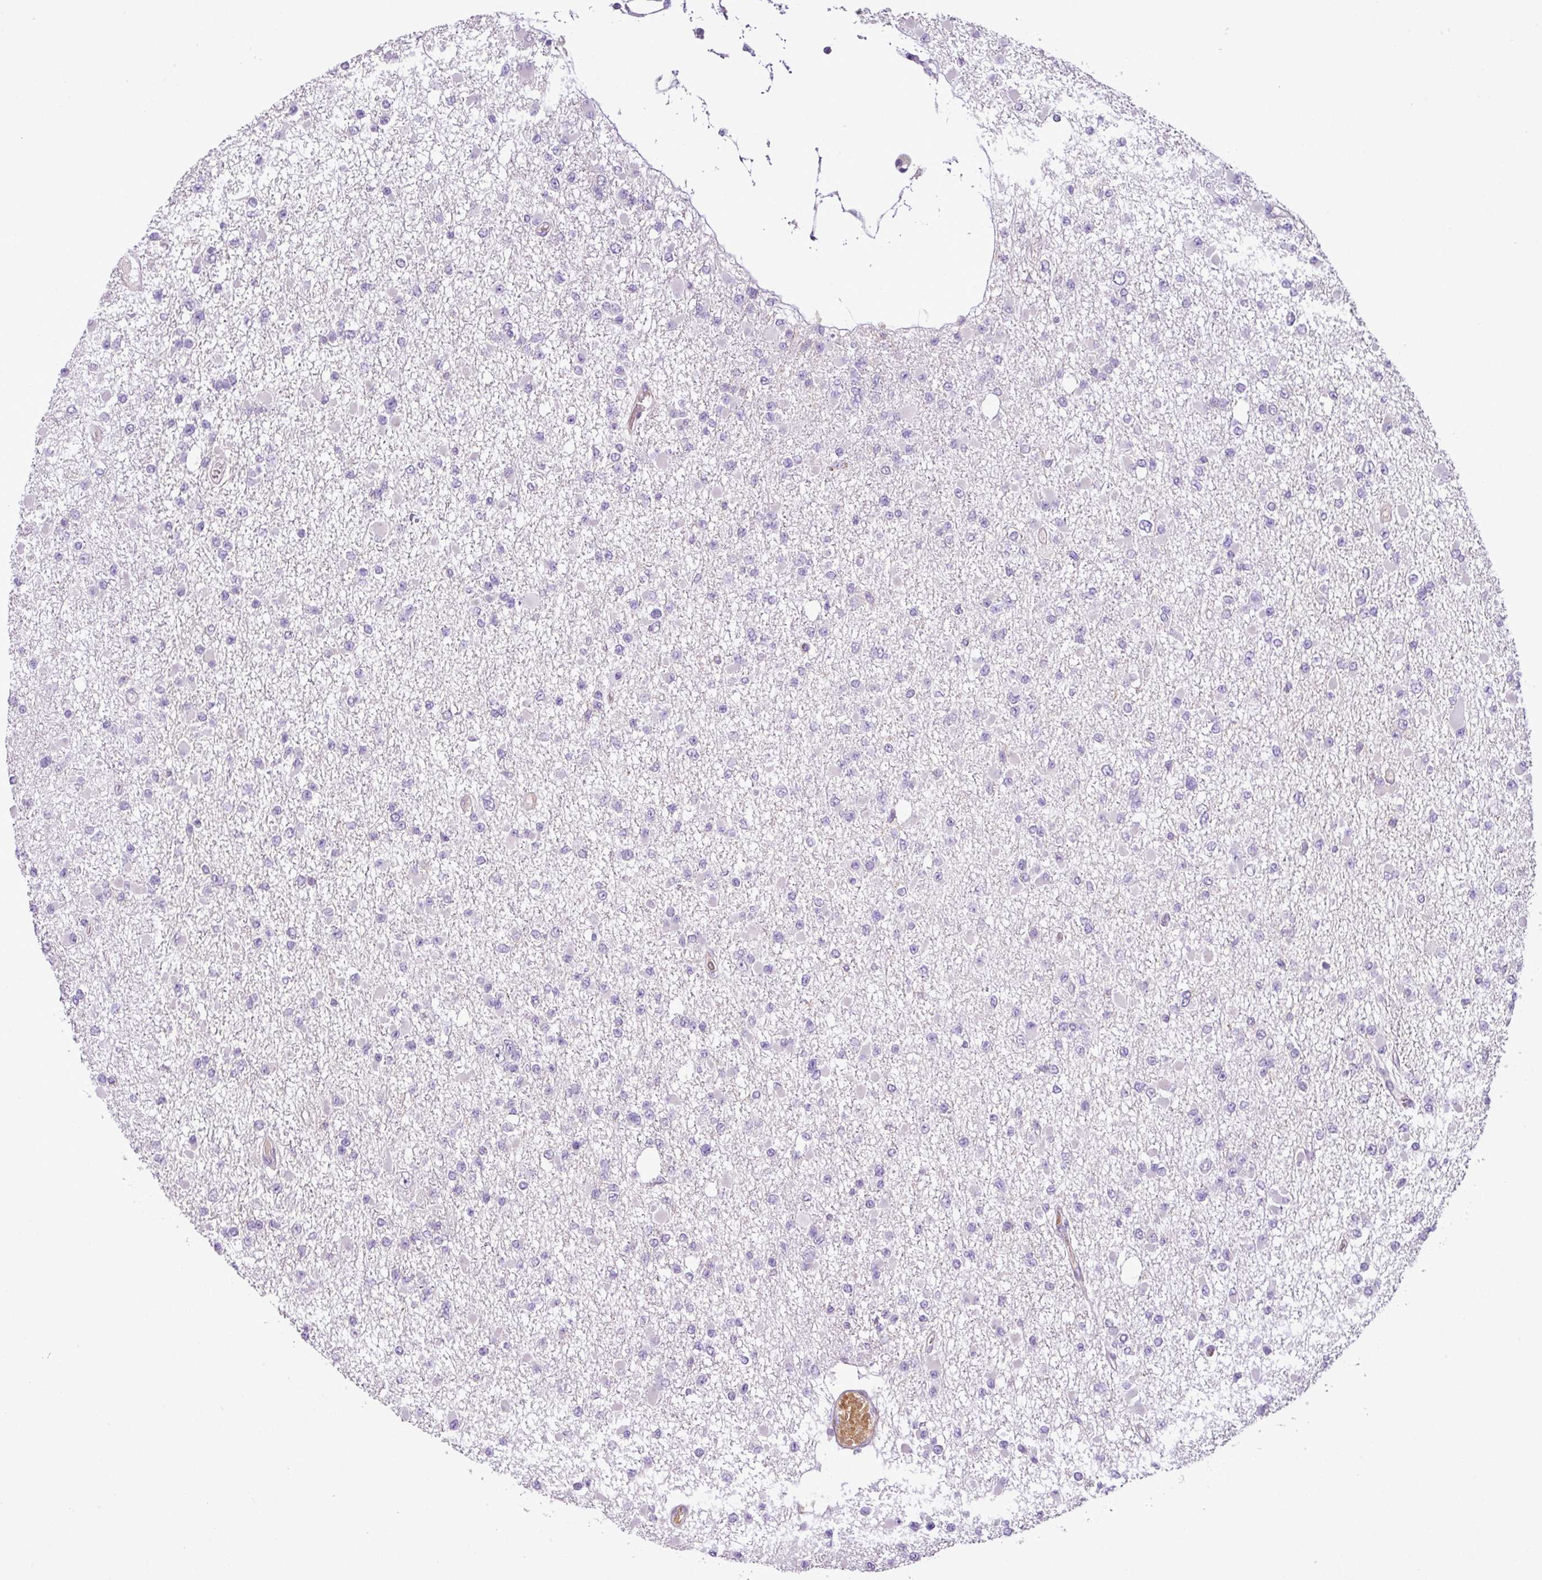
{"staining": {"intensity": "negative", "quantity": "none", "location": "none"}, "tissue": "glioma", "cell_type": "Tumor cells", "image_type": "cancer", "snomed": [{"axis": "morphology", "description": "Glioma, malignant, Low grade"}, {"axis": "topography", "description": "Brain"}], "caption": "This image is of glioma stained with immunohistochemistry (IHC) to label a protein in brown with the nuclei are counter-stained blue. There is no staining in tumor cells. The staining was performed using DAB to visualize the protein expression in brown, while the nuclei were stained in blue with hematoxylin (Magnification: 20x).", "gene": "NBEAL2", "patient": {"sex": "female", "age": 22}}